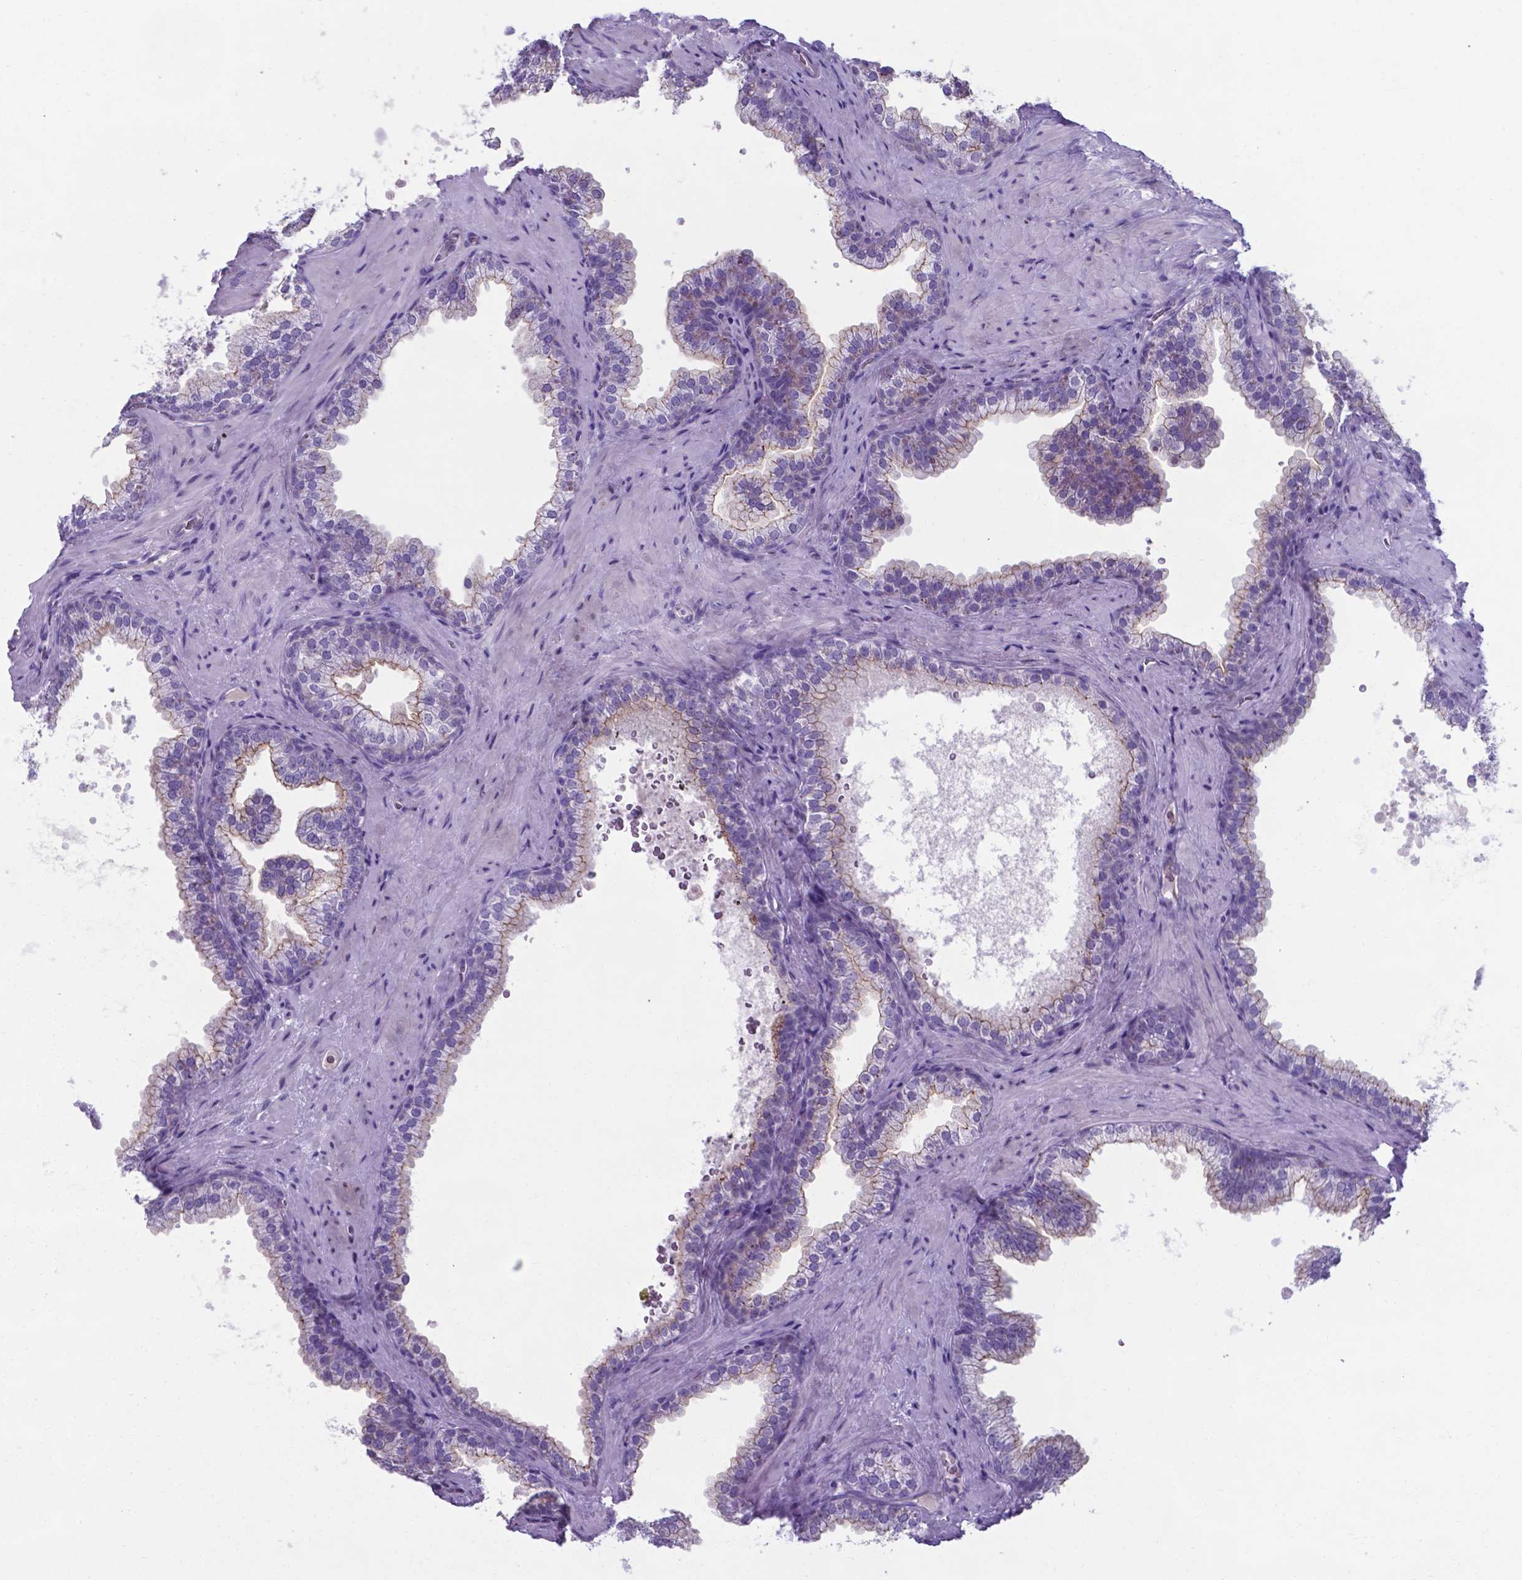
{"staining": {"intensity": "moderate", "quantity": "25%-75%", "location": "cytoplasmic/membranous"}, "tissue": "prostate", "cell_type": "Glandular cells", "image_type": "normal", "snomed": [{"axis": "morphology", "description": "Normal tissue, NOS"}, {"axis": "topography", "description": "Prostate"}], "caption": "Protein positivity by immunohistochemistry reveals moderate cytoplasmic/membranous expression in approximately 25%-75% of glandular cells in benign prostate. (IHC, brightfield microscopy, high magnification).", "gene": "AP5B1", "patient": {"sex": "male", "age": 79}}